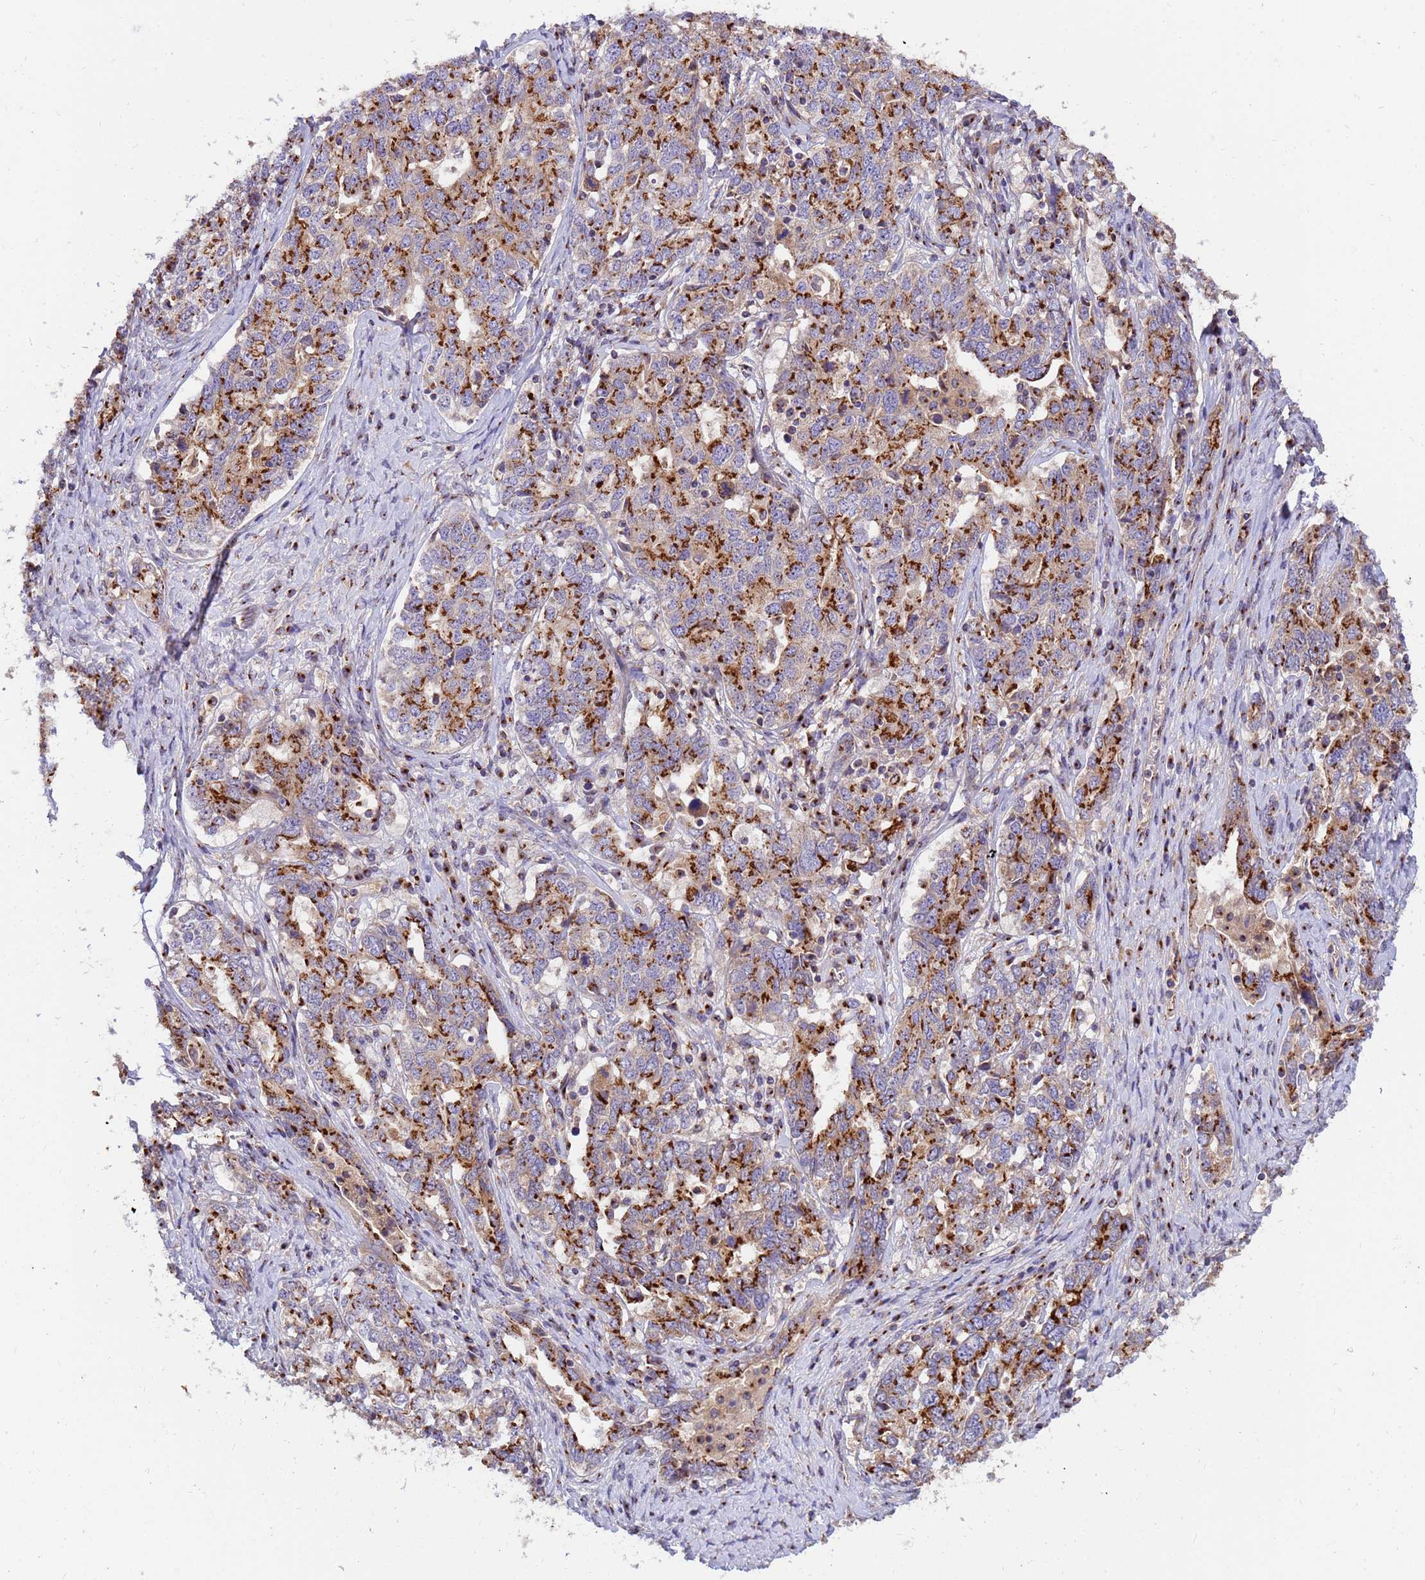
{"staining": {"intensity": "strong", "quantity": ">75%", "location": "cytoplasmic/membranous"}, "tissue": "ovarian cancer", "cell_type": "Tumor cells", "image_type": "cancer", "snomed": [{"axis": "morphology", "description": "Carcinoma, endometroid"}, {"axis": "topography", "description": "Ovary"}], "caption": "Immunohistochemical staining of human ovarian endometroid carcinoma shows high levels of strong cytoplasmic/membranous protein expression in about >75% of tumor cells.", "gene": "HPS3", "patient": {"sex": "female", "age": 62}}